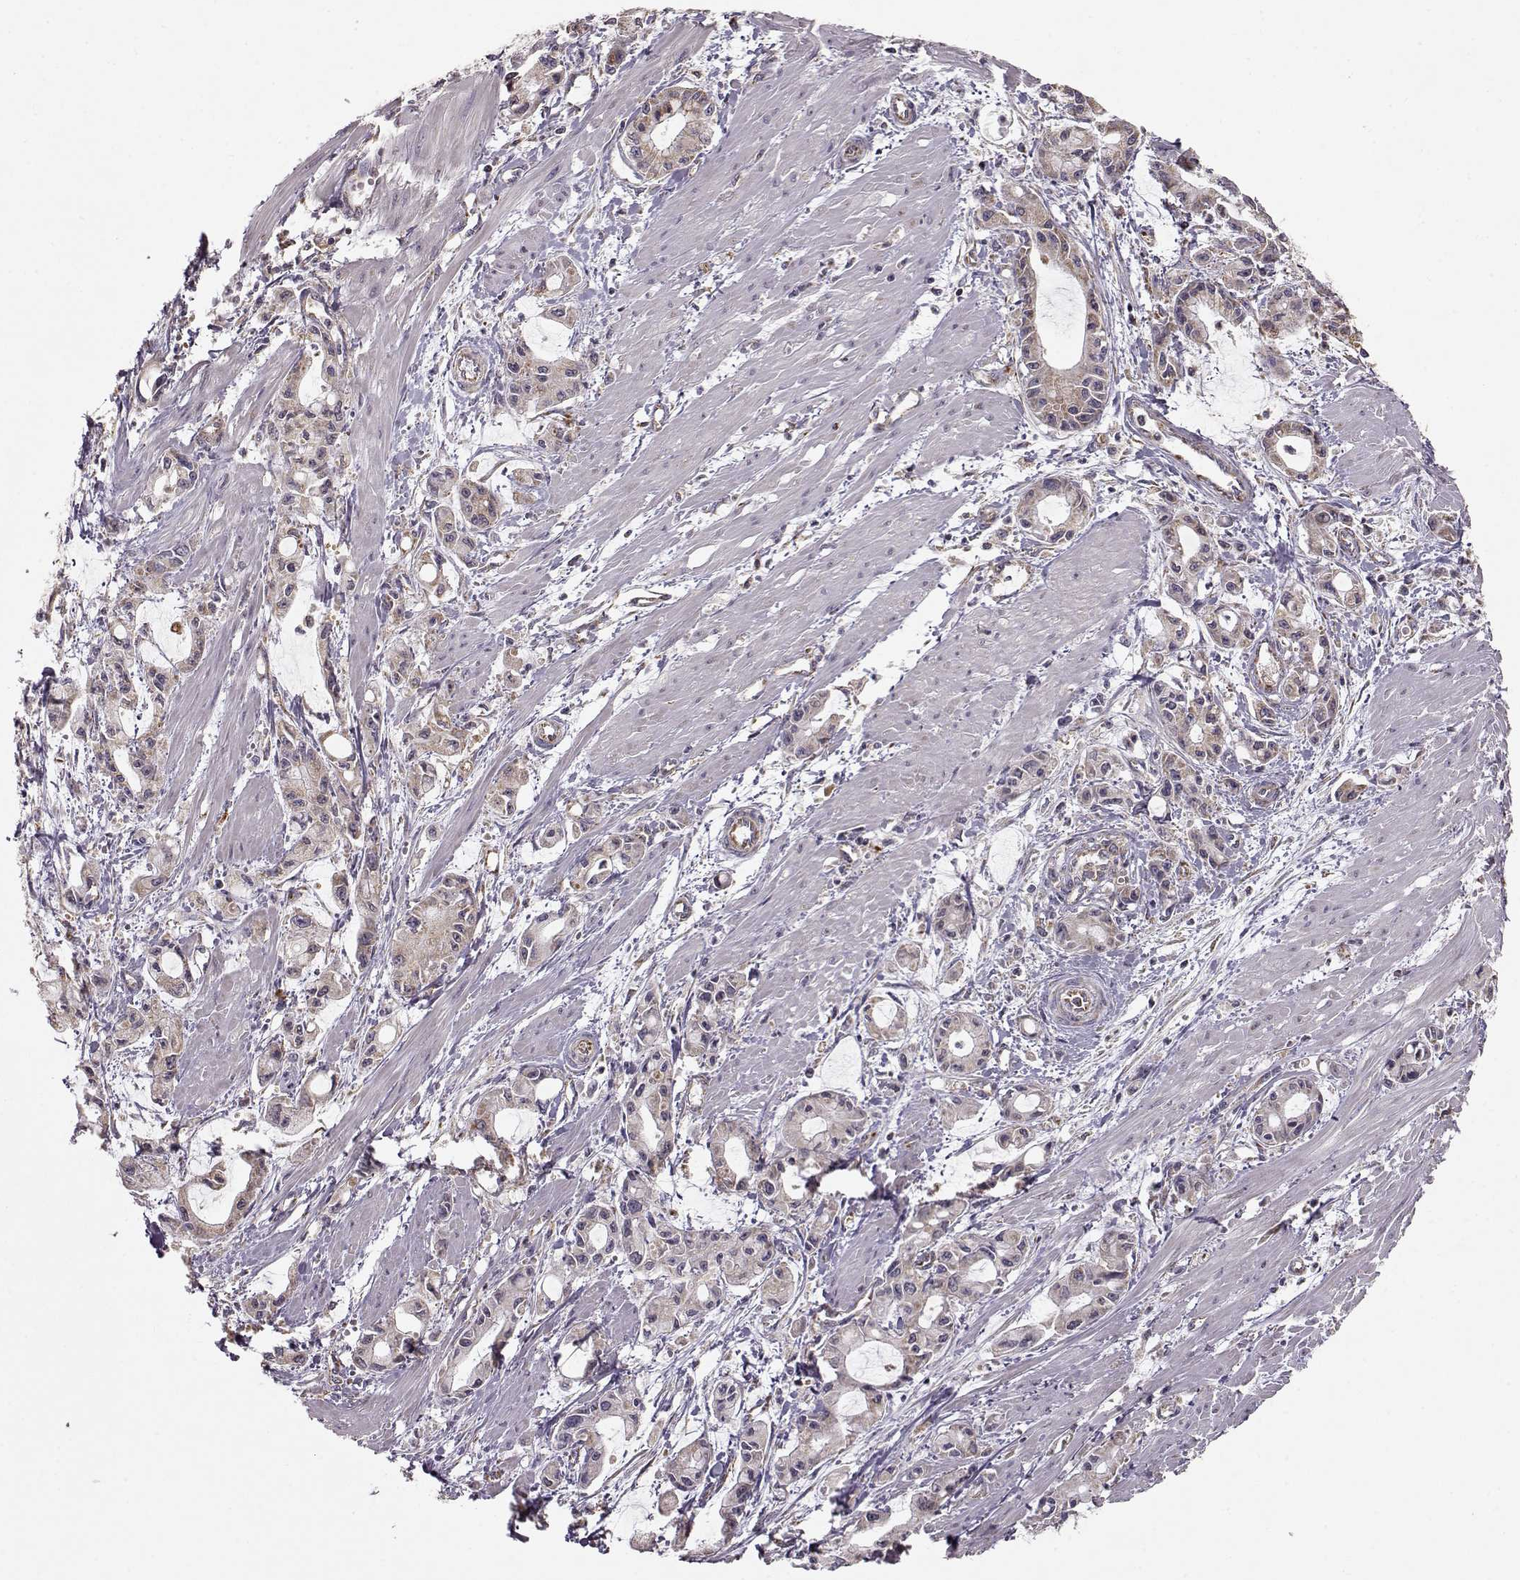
{"staining": {"intensity": "moderate", "quantity": ">75%", "location": "cytoplasmic/membranous"}, "tissue": "pancreatic cancer", "cell_type": "Tumor cells", "image_type": "cancer", "snomed": [{"axis": "morphology", "description": "Adenocarcinoma, NOS"}, {"axis": "topography", "description": "Pancreas"}], "caption": "A micrograph showing moderate cytoplasmic/membranous positivity in about >75% of tumor cells in pancreatic adenocarcinoma, as visualized by brown immunohistochemical staining.", "gene": "CMTM3", "patient": {"sex": "male", "age": 48}}